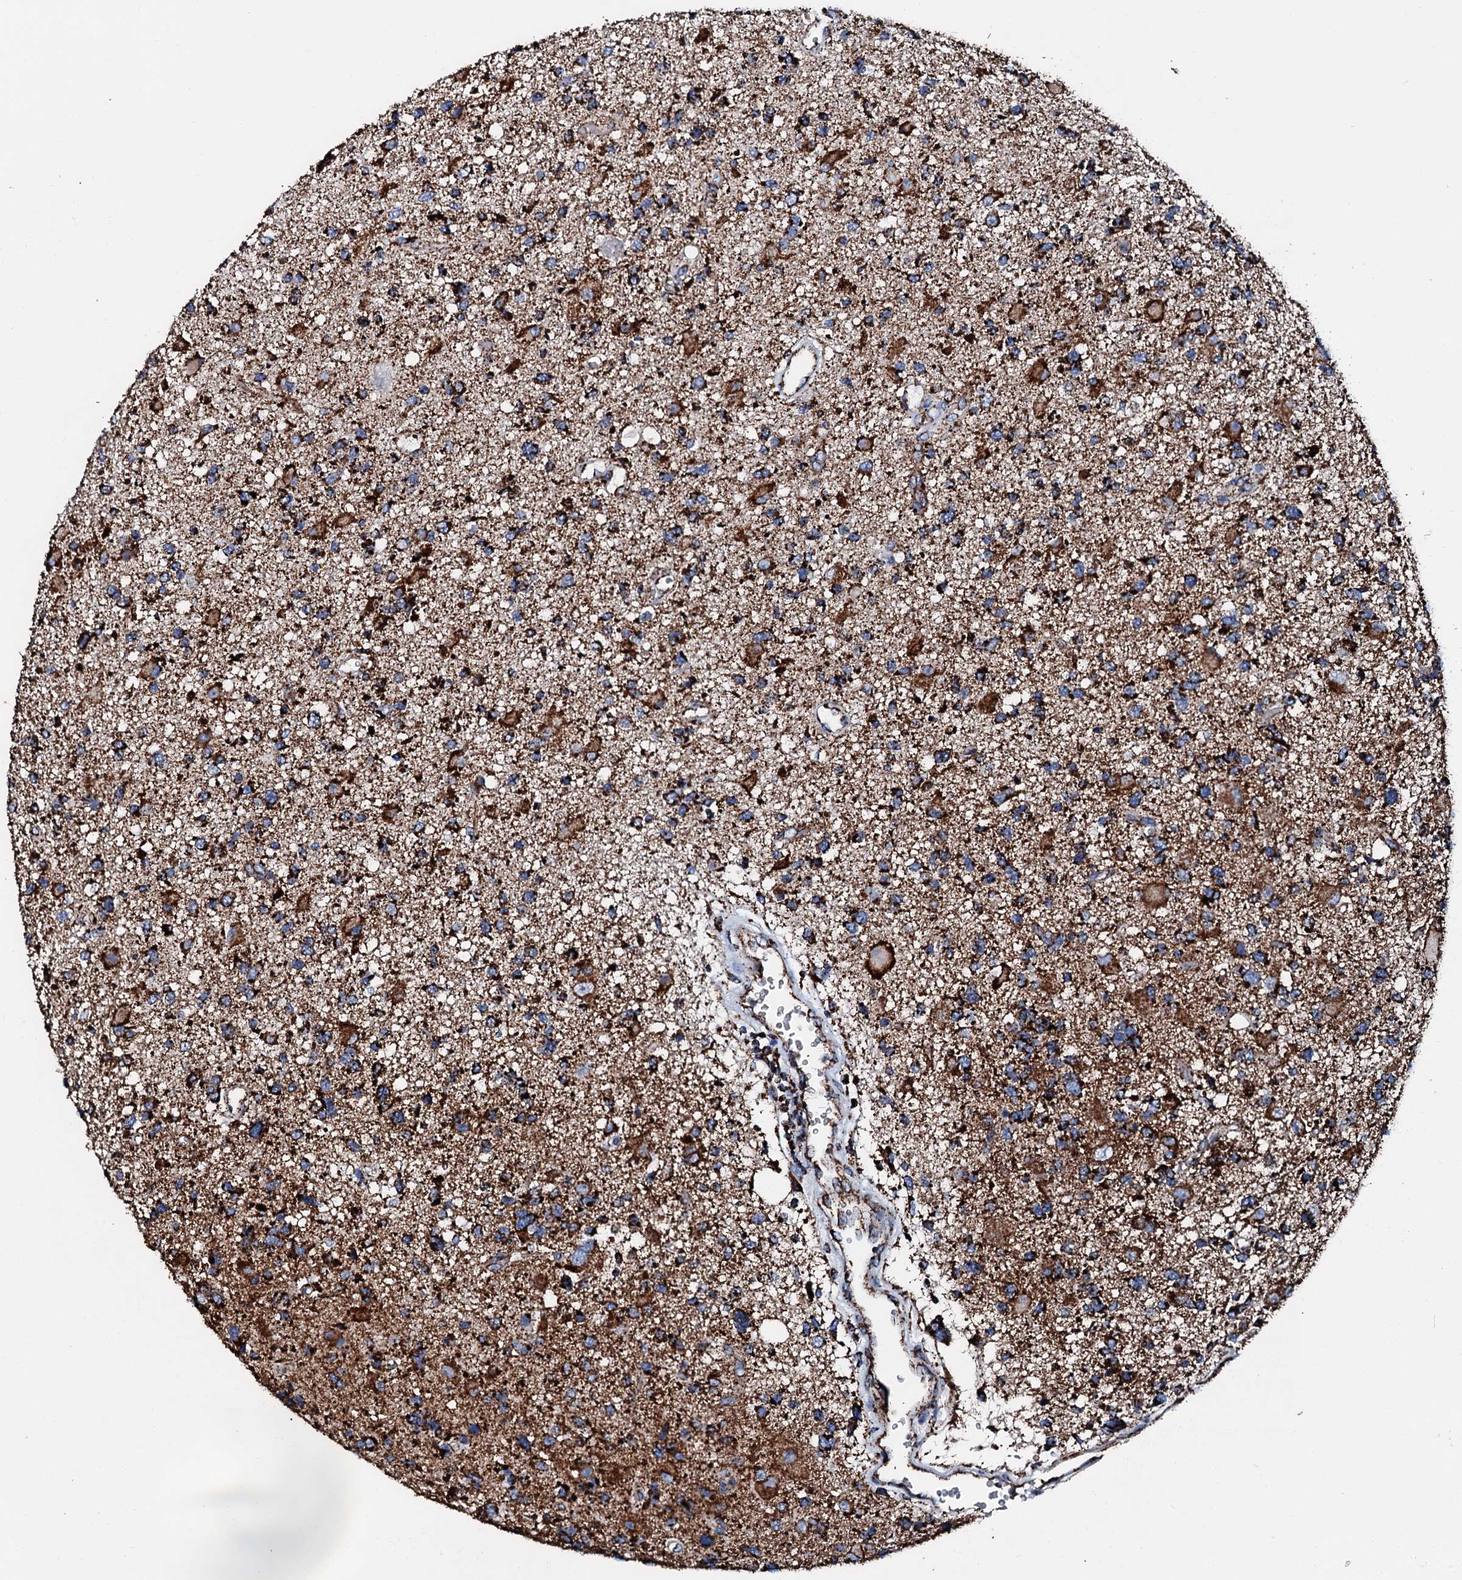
{"staining": {"intensity": "strong", "quantity": ">75%", "location": "cytoplasmic/membranous"}, "tissue": "glioma", "cell_type": "Tumor cells", "image_type": "cancer", "snomed": [{"axis": "morphology", "description": "Glioma, malignant, High grade"}, {"axis": "topography", "description": "Brain"}], "caption": "A micrograph showing strong cytoplasmic/membranous expression in approximately >75% of tumor cells in malignant high-grade glioma, as visualized by brown immunohistochemical staining.", "gene": "HADH", "patient": {"sex": "male", "age": 33}}